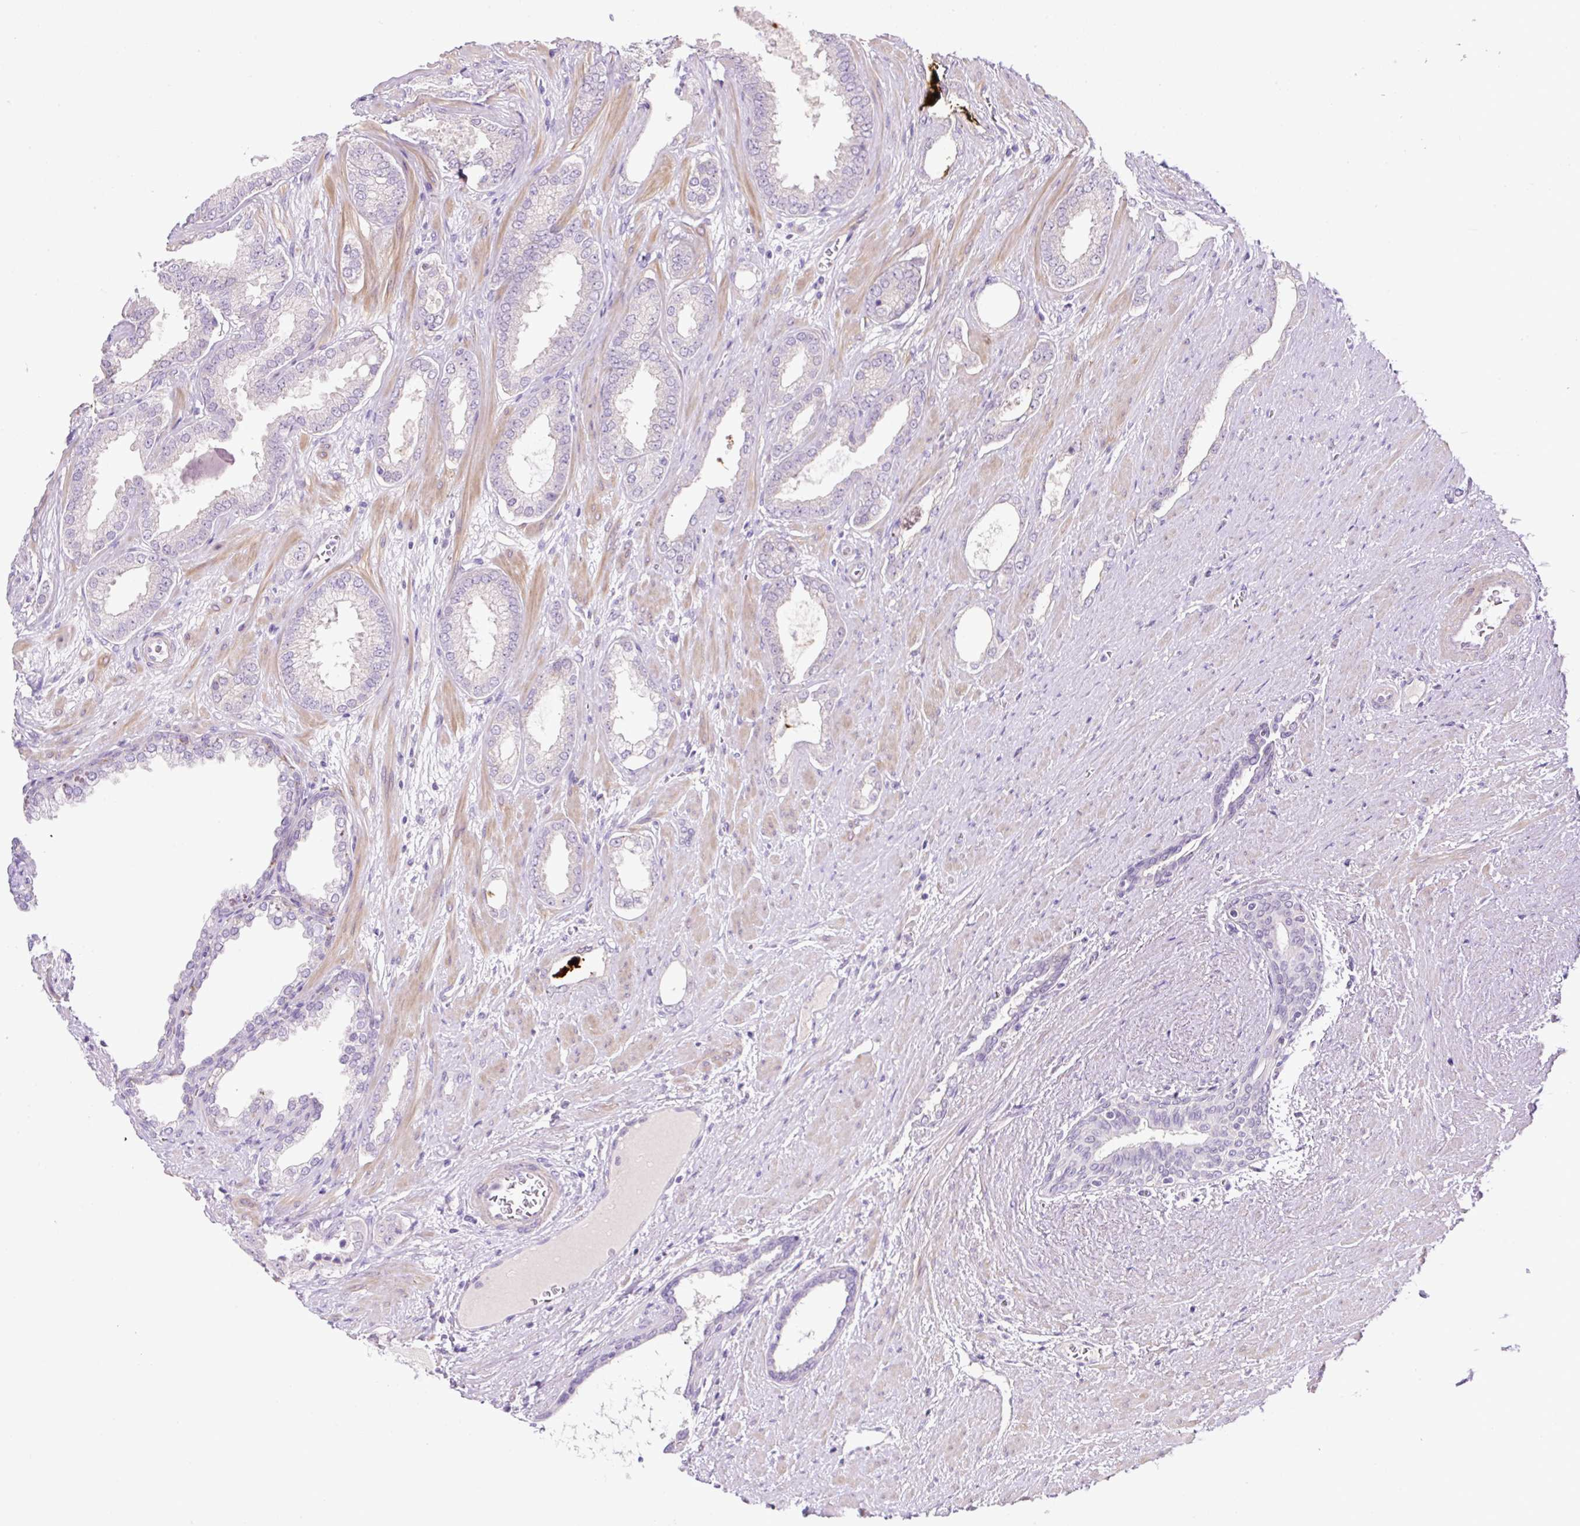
{"staining": {"intensity": "negative", "quantity": "none", "location": "none"}, "tissue": "prostate cancer", "cell_type": "Tumor cells", "image_type": "cancer", "snomed": [{"axis": "morphology", "description": "Adenocarcinoma, High grade"}, {"axis": "topography", "description": "Prostate"}], "caption": "The micrograph displays no staining of tumor cells in prostate cancer.", "gene": "OGDHL", "patient": {"sex": "male", "age": 58}}